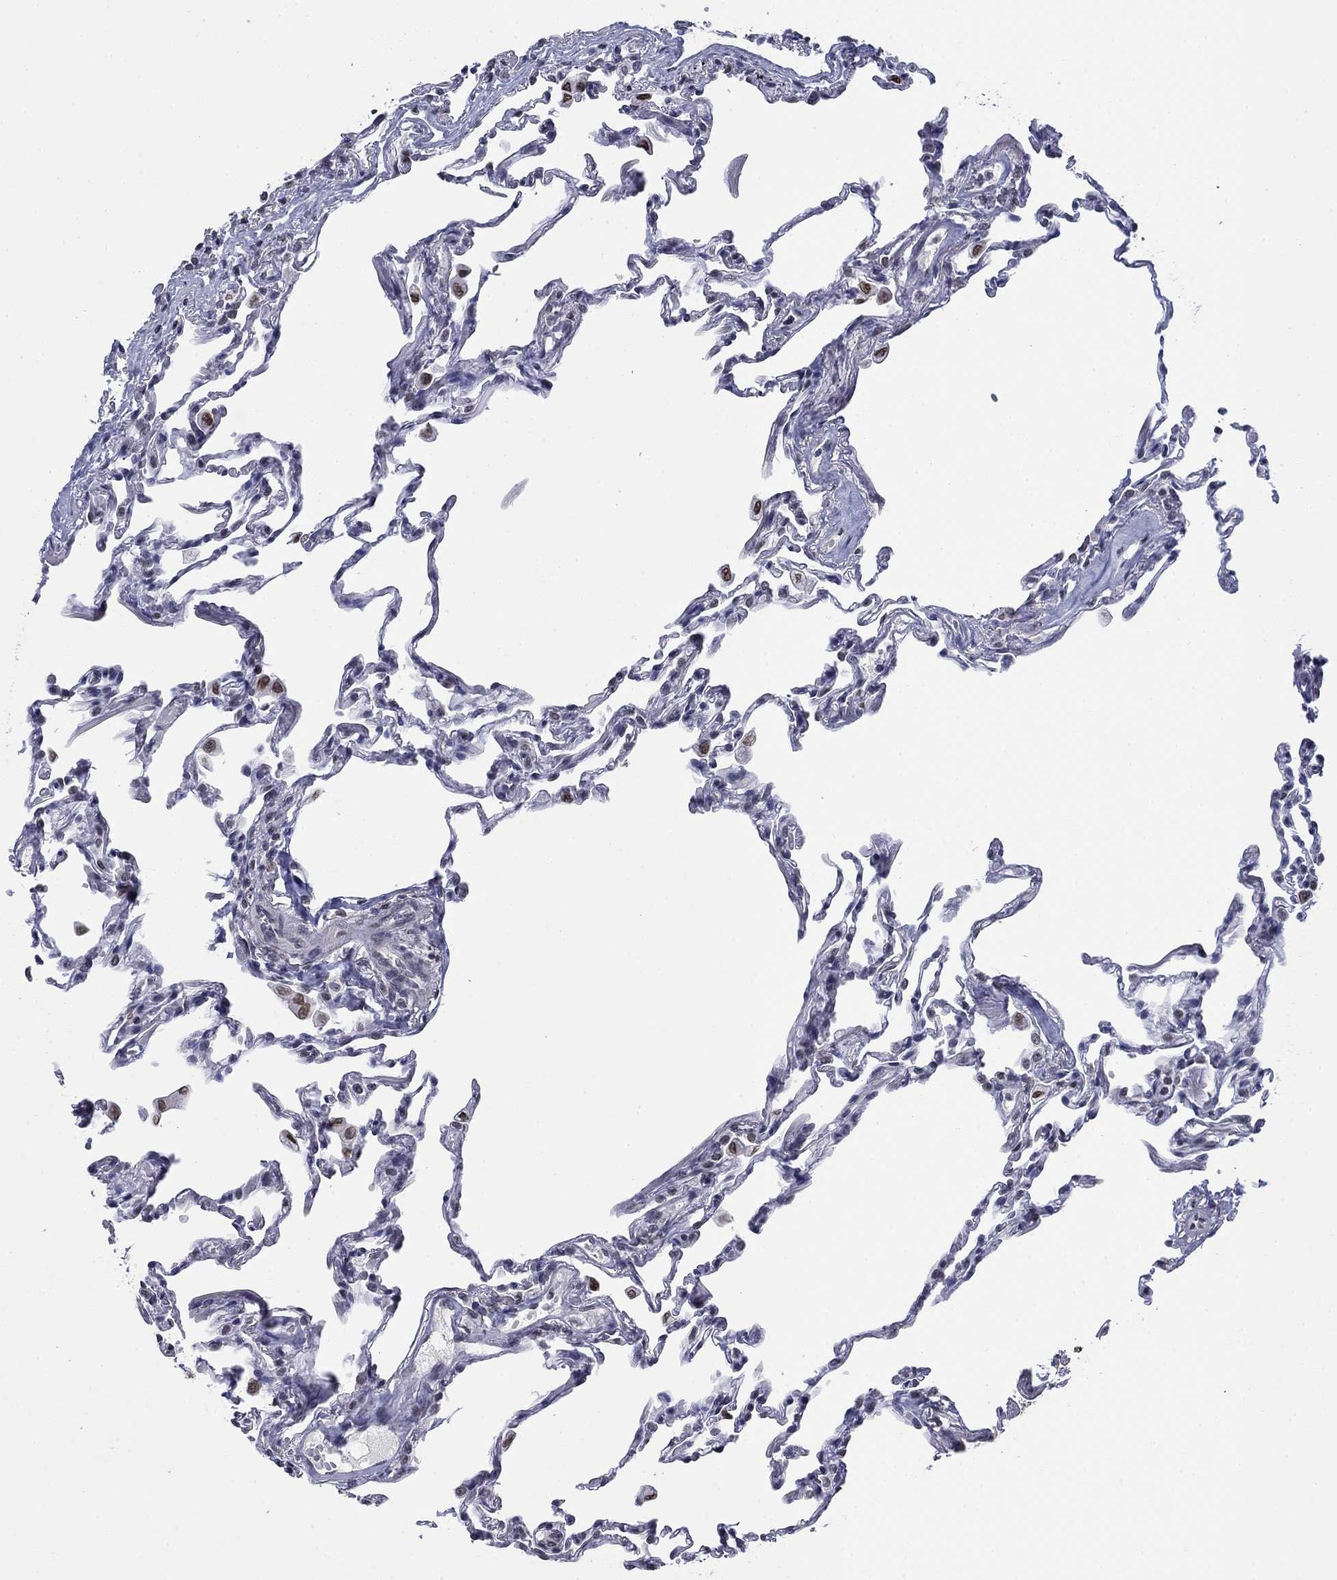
{"staining": {"intensity": "negative", "quantity": "none", "location": "none"}, "tissue": "lung", "cell_type": "Alveolar cells", "image_type": "normal", "snomed": [{"axis": "morphology", "description": "Normal tissue, NOS"}, {"axis": "topography", "description": "Lung"}], "caption": "IHC photomicrograph of benign human lung stained for a protein (brown), which shows no staining in alveolar cells. (Immunohistochemistry, brightfield microscopy, high magnification).", "gene": "TOR1AIP1", "patient": {"sex": "female", "age": 57}}